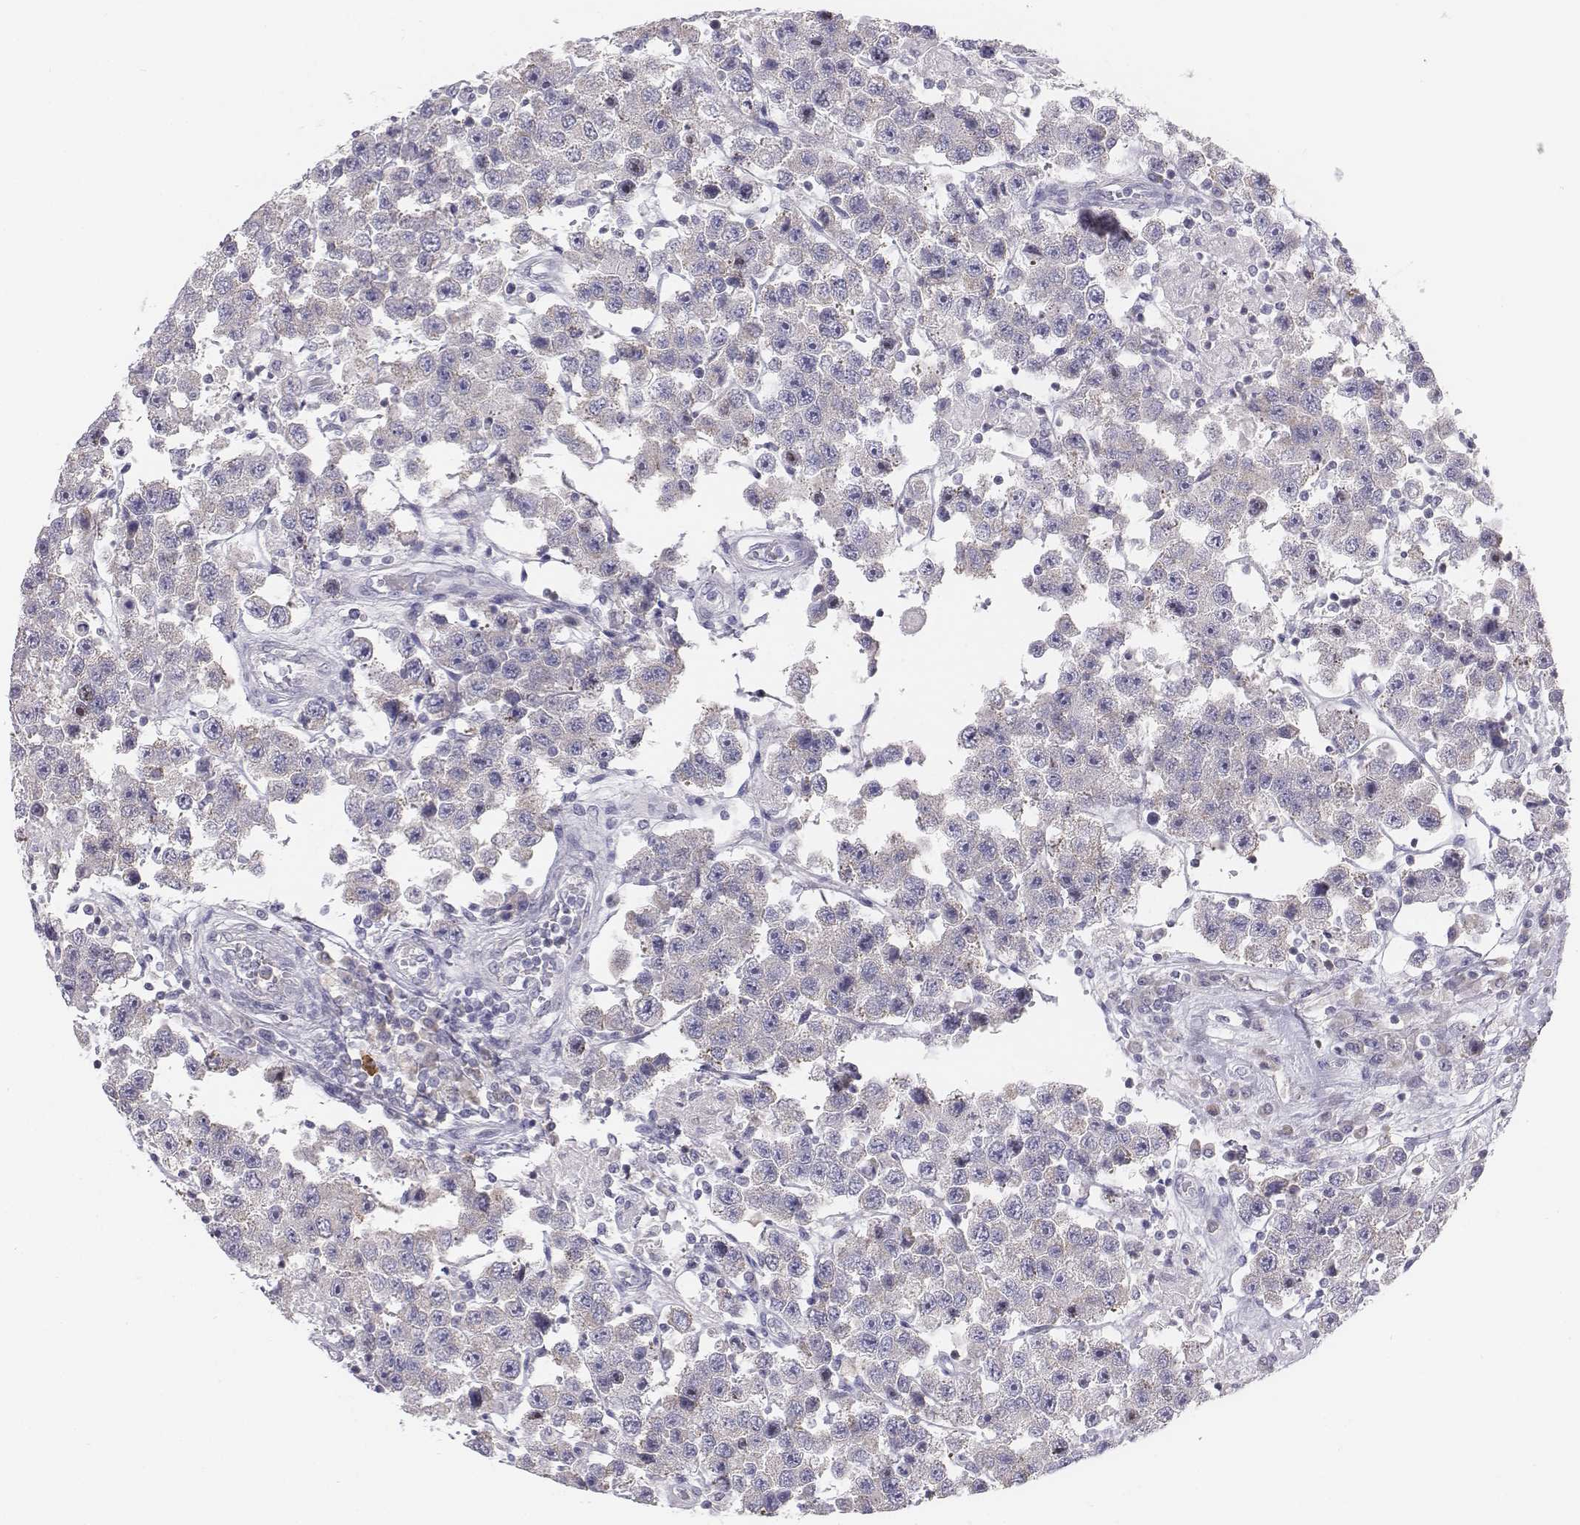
{"staining": {"intensity": "negative", "quantity": "none", "location": "none"}, "tissue": "testis cancer", "cell_type": "Tumor cells", "image_type": "cancer", "snomed": [{"axis": "morphology", "description": "Seminoma, NOS"}, {"axis": "topography", "description": "Testis"}], "caption": "Immunohistochemistry (IHC) of seminoma (testis) demonstrates no expression in tumor cells.", "gene": "CHST14", "patient": {"sex": "male", "age": 45}}